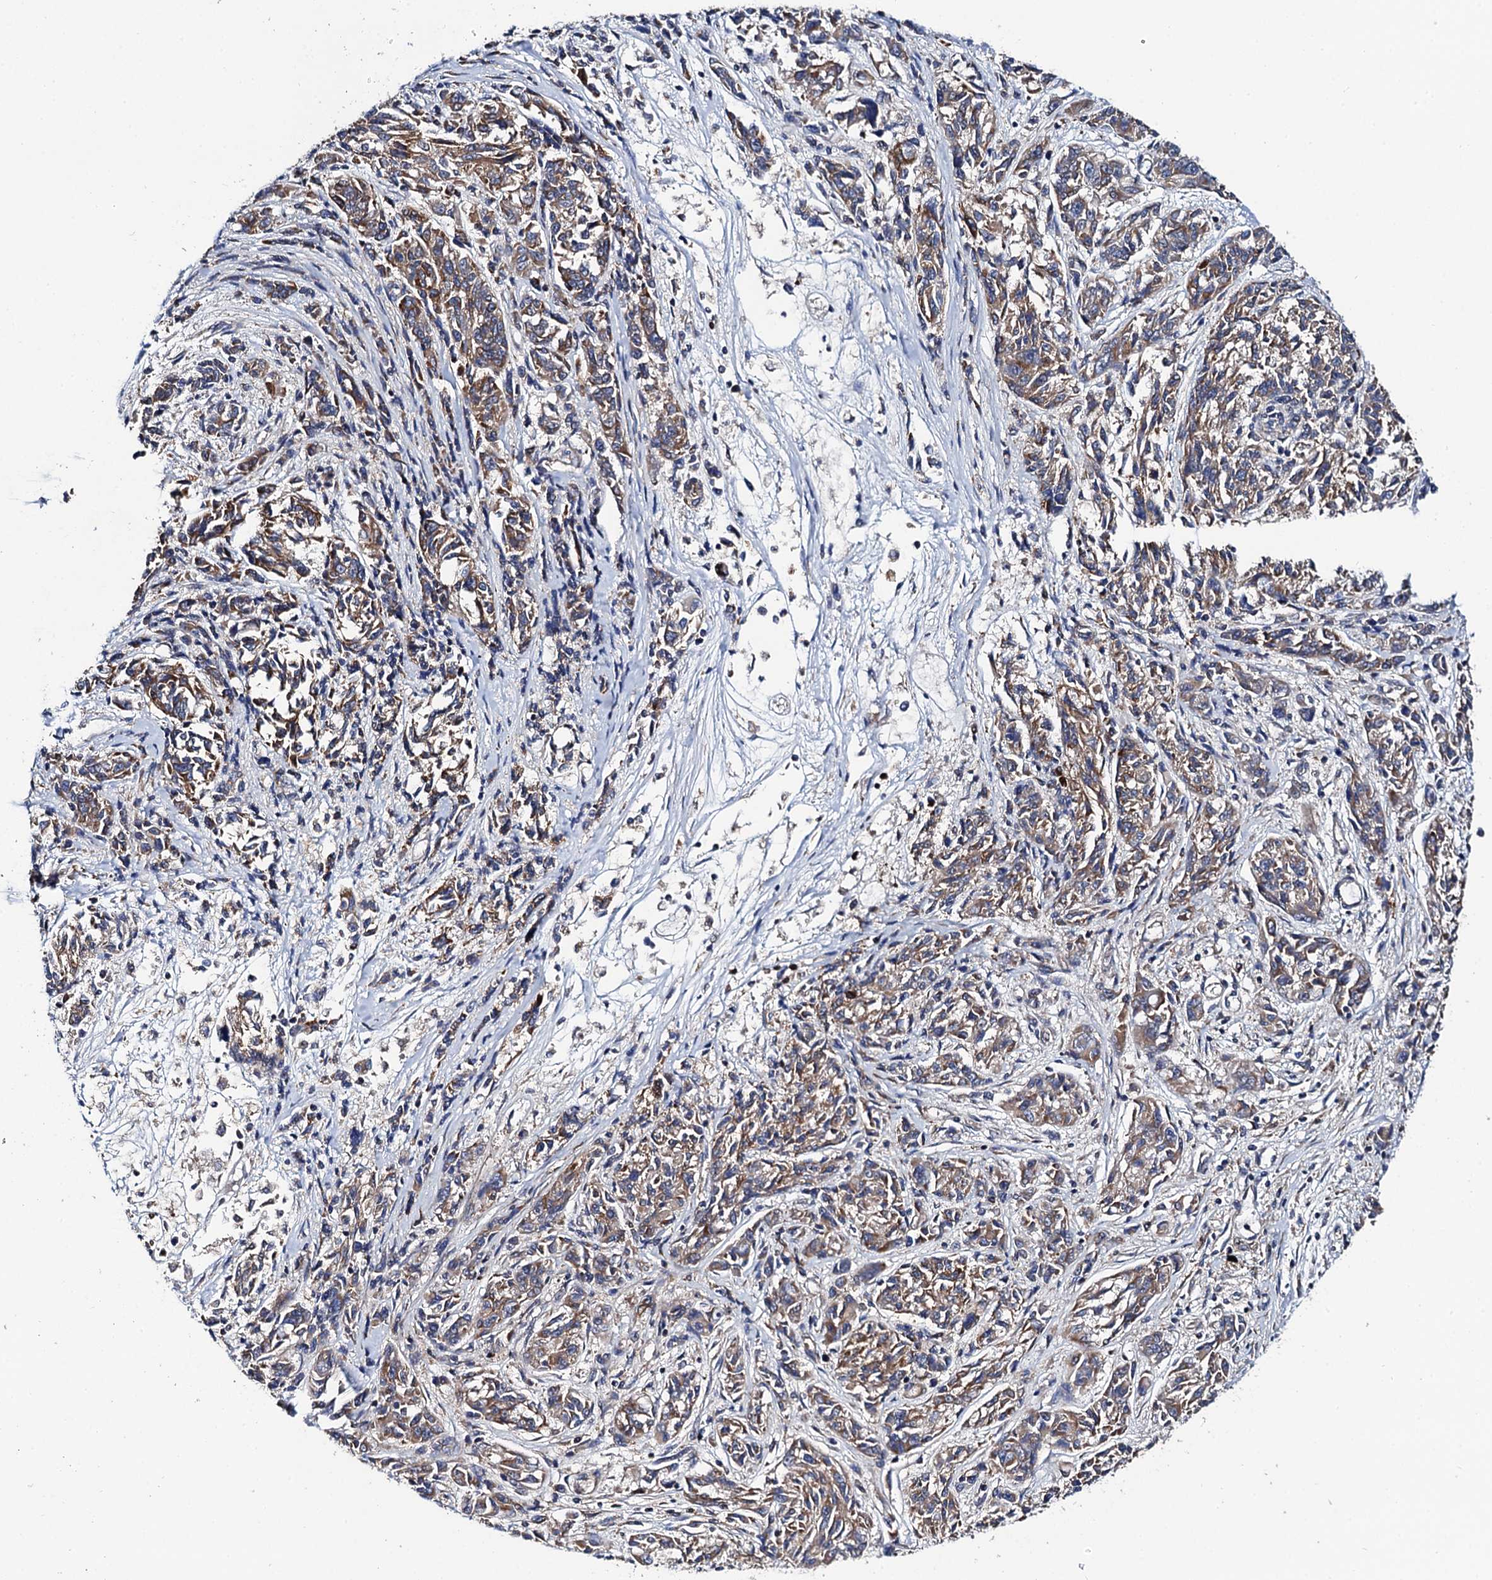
{"staining": {"intensity": "moderate", "quantity": ">75%", "location": "cytoplasmic/membranous"}, "tissue": "melanoma", "cell_type": "Tumor cells", "image_type": "cancer", "snomed": [{"axis": "morphology", "description": "Malignant melanoma, NOS"}, {"axis": "topography", "description": "Skin"}], "caption": "Approximately >75% of tumor cells in human malignant melanoma display moderate cytoplasmic/membranous protein staining as visualized by brown immunohistochemical staining.", "gene": "COG4", "patient": {"sex": "male", "age": 53}}